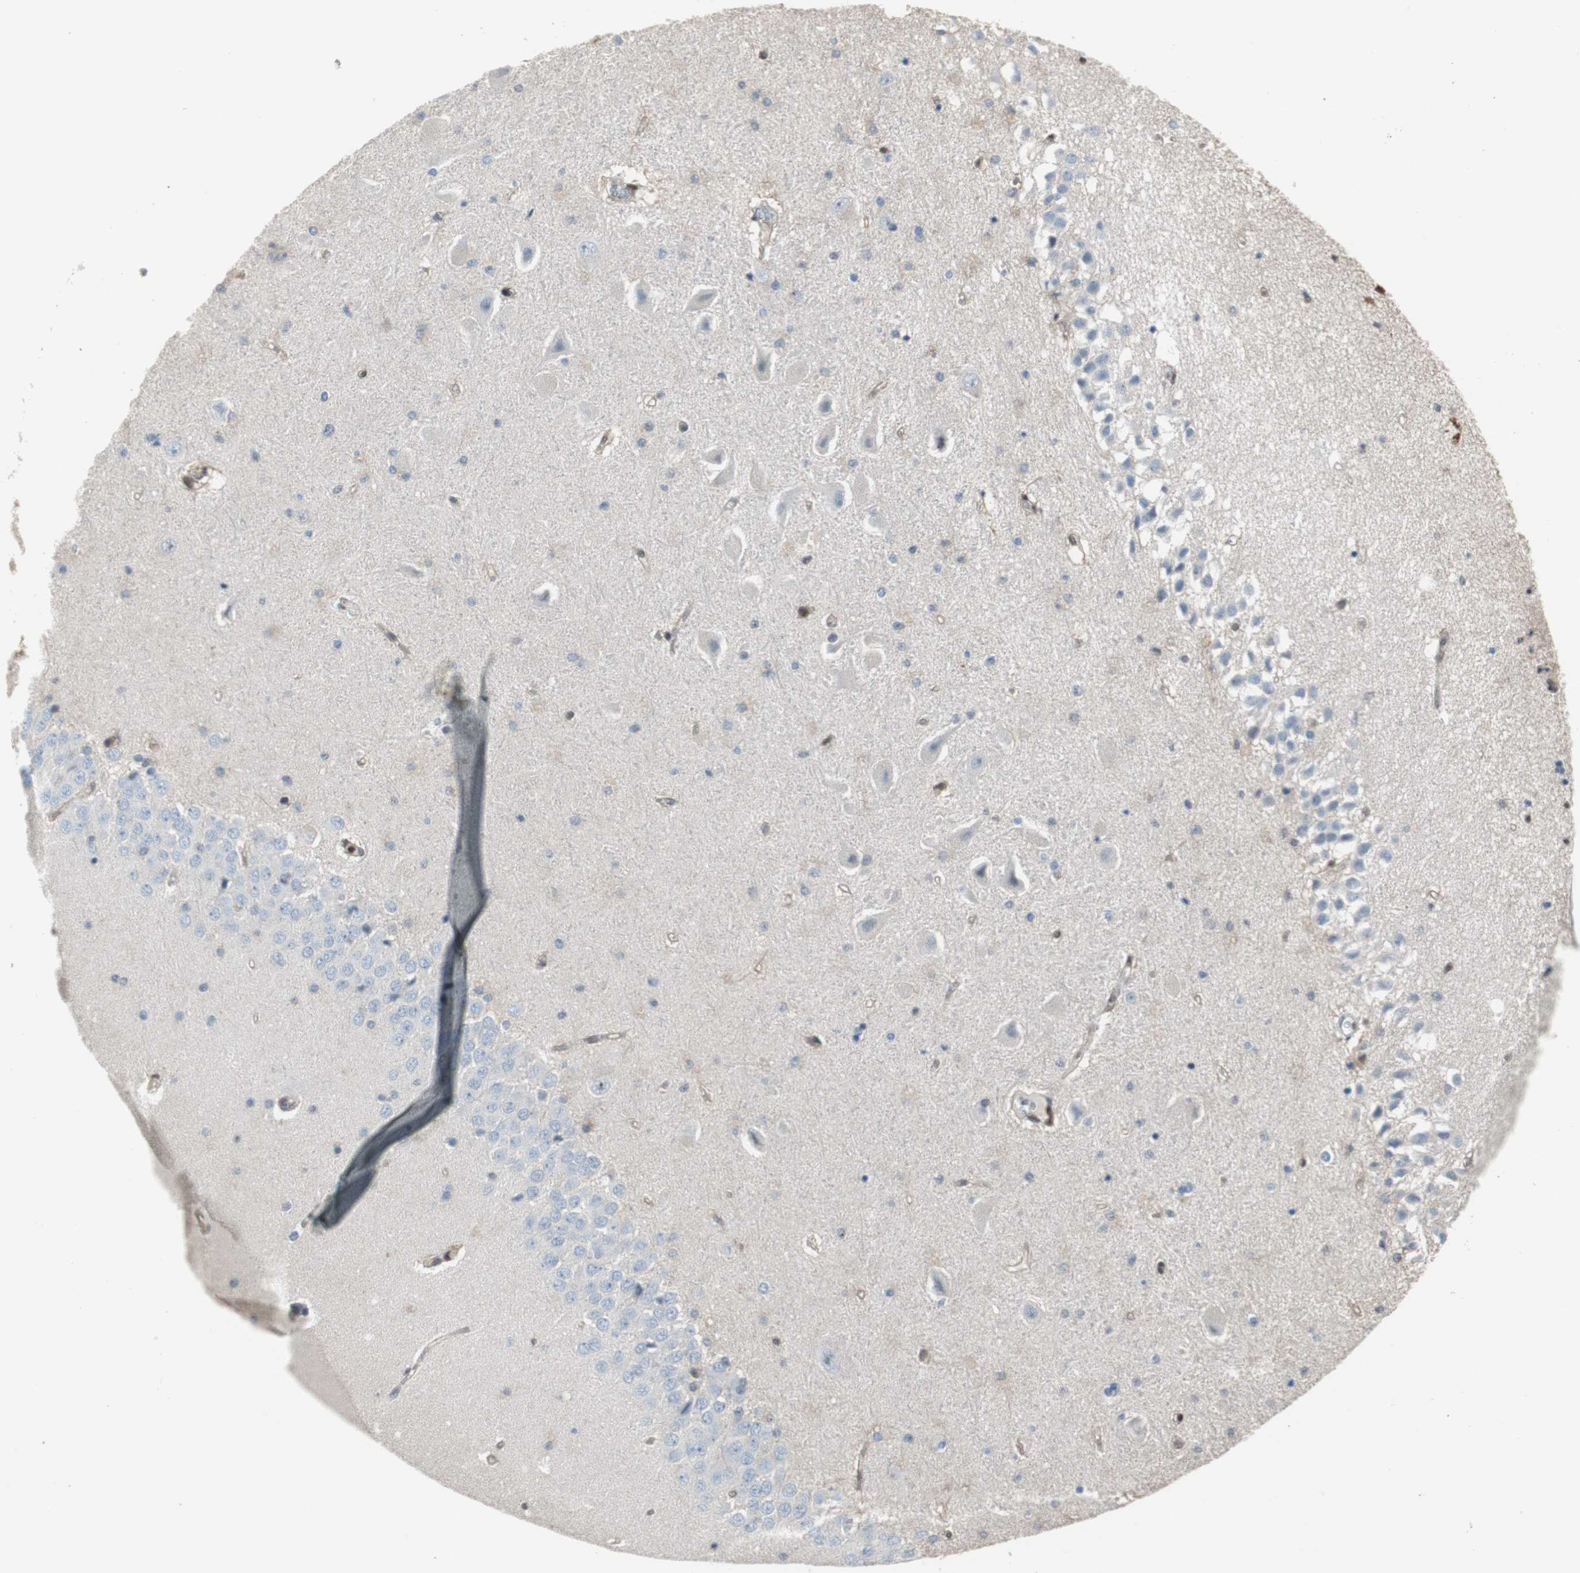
{"staining": {"intensity": "negative", "quantity": "none", "location": "none"}, "tissue": "hippocampus", "cell_type": "Glial cells", "image_type": "normal", "snomed": [{"axis": "morphology", "description": "Normal tissue, NOS"}, {"axis": "topography", "description": "Hippocampus"}], "caption": "Immunohistochemistry (IHC) histopathology image of benign hippocampus: hippocampus stained with DAB (3,3'-diaminobenzidine) displays no significant protein positivity in glial cells. The staining was performed using DAB (3,3'-diaminobenzidine) to visualize the protein expression in brown, while the nuclei were stained in blue with hematoxylin (Magnification: 20x).", "gene": "PML", "patient": {"sex": "female", "age": 54}}